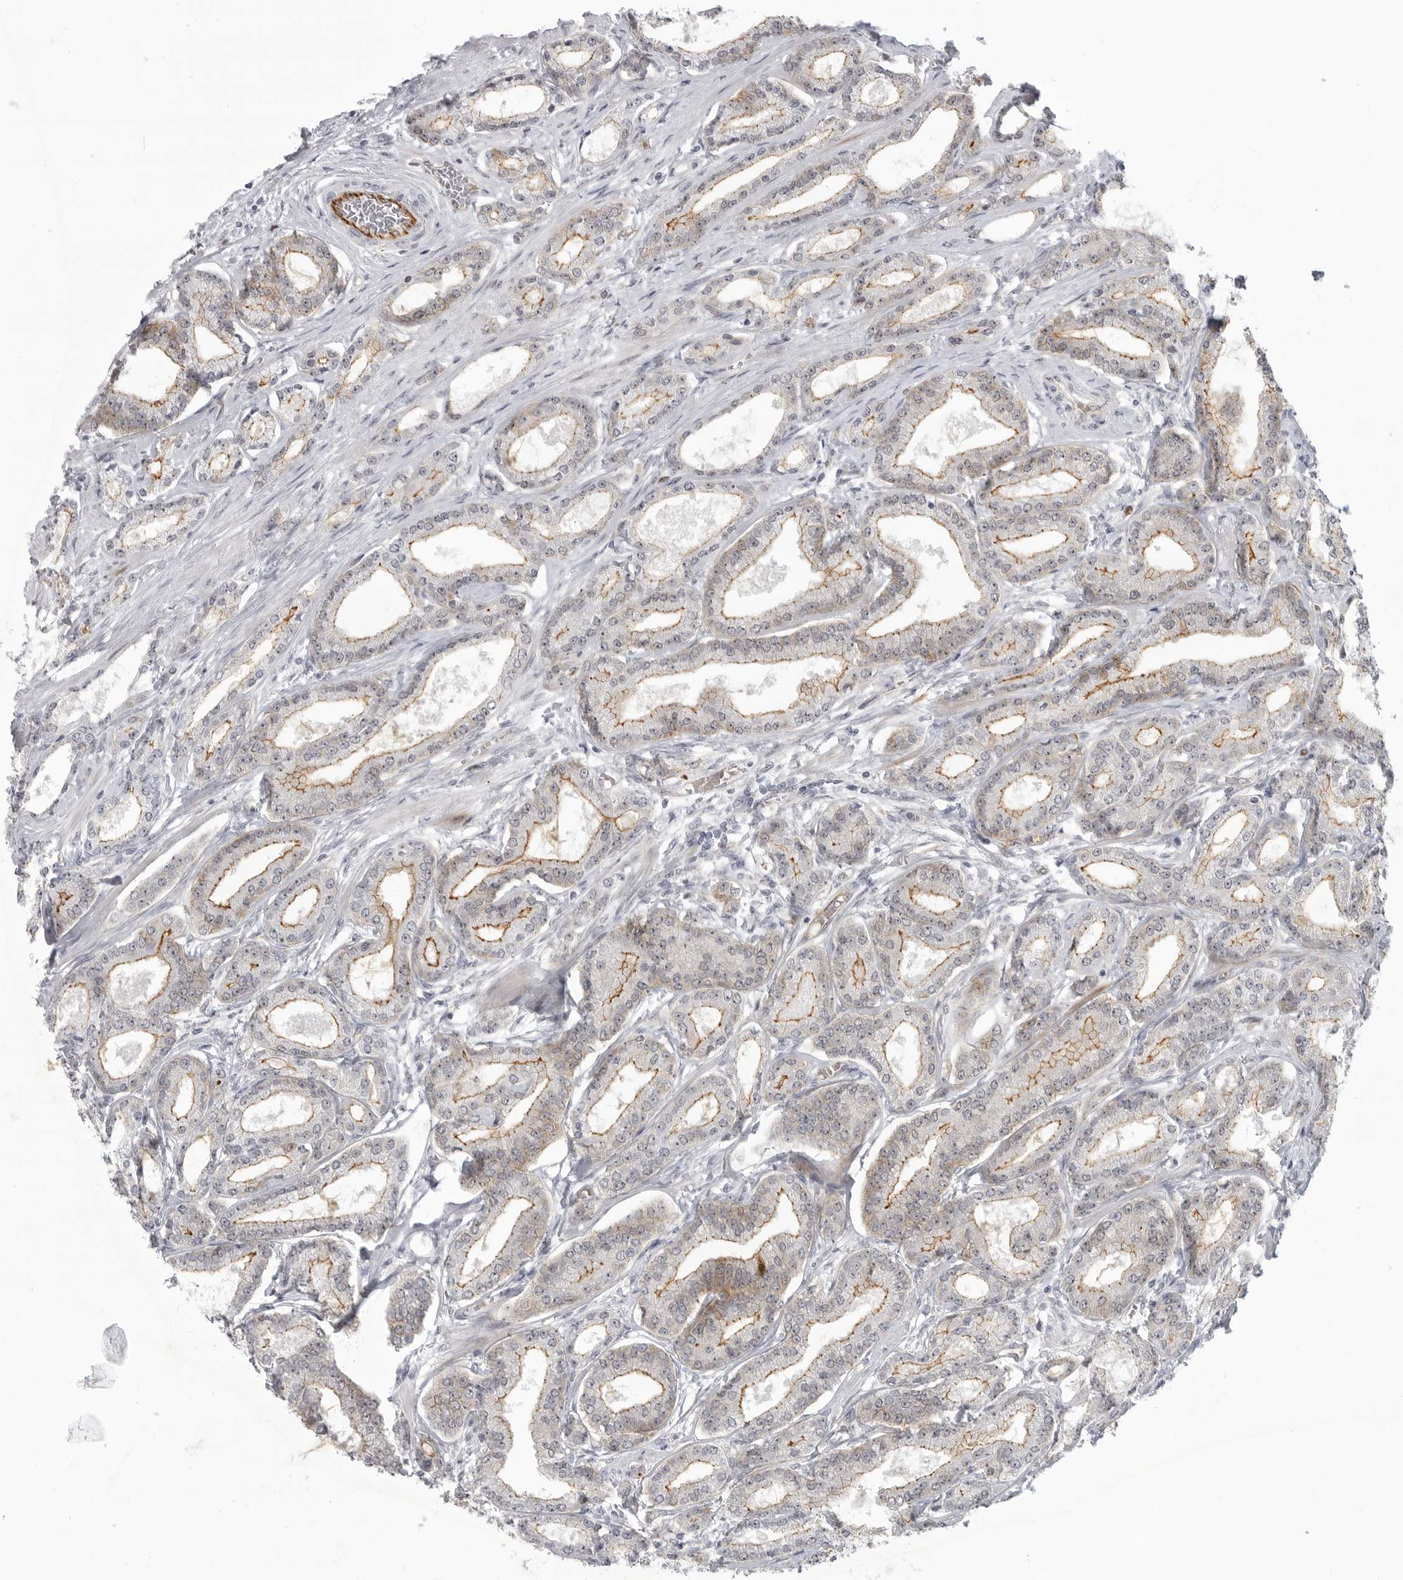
{"staining": {"intensity": "weak", "quantity": "25%-75%", "location": "cytoplasmic/membranous"}, "tissue": "prostate cancer", "cell_type": "Tumor cells", "image_type": "cancer", "snomed": [{"axis": "morphology", "description": "Adenocarcinoma, Low grade"}, {"axis": "topography", "description": "Prostate"}], "caption": "A brown stain shows weak cytoplasmic/membranous staining of a protein in human low-grade adenocarcinoma (prostate) tumor cells. The protein is shown in brown color, while the nuclei are stained blue.", "gene": "CEP295NL", "patient": {"sex": "male", "age": 60}}